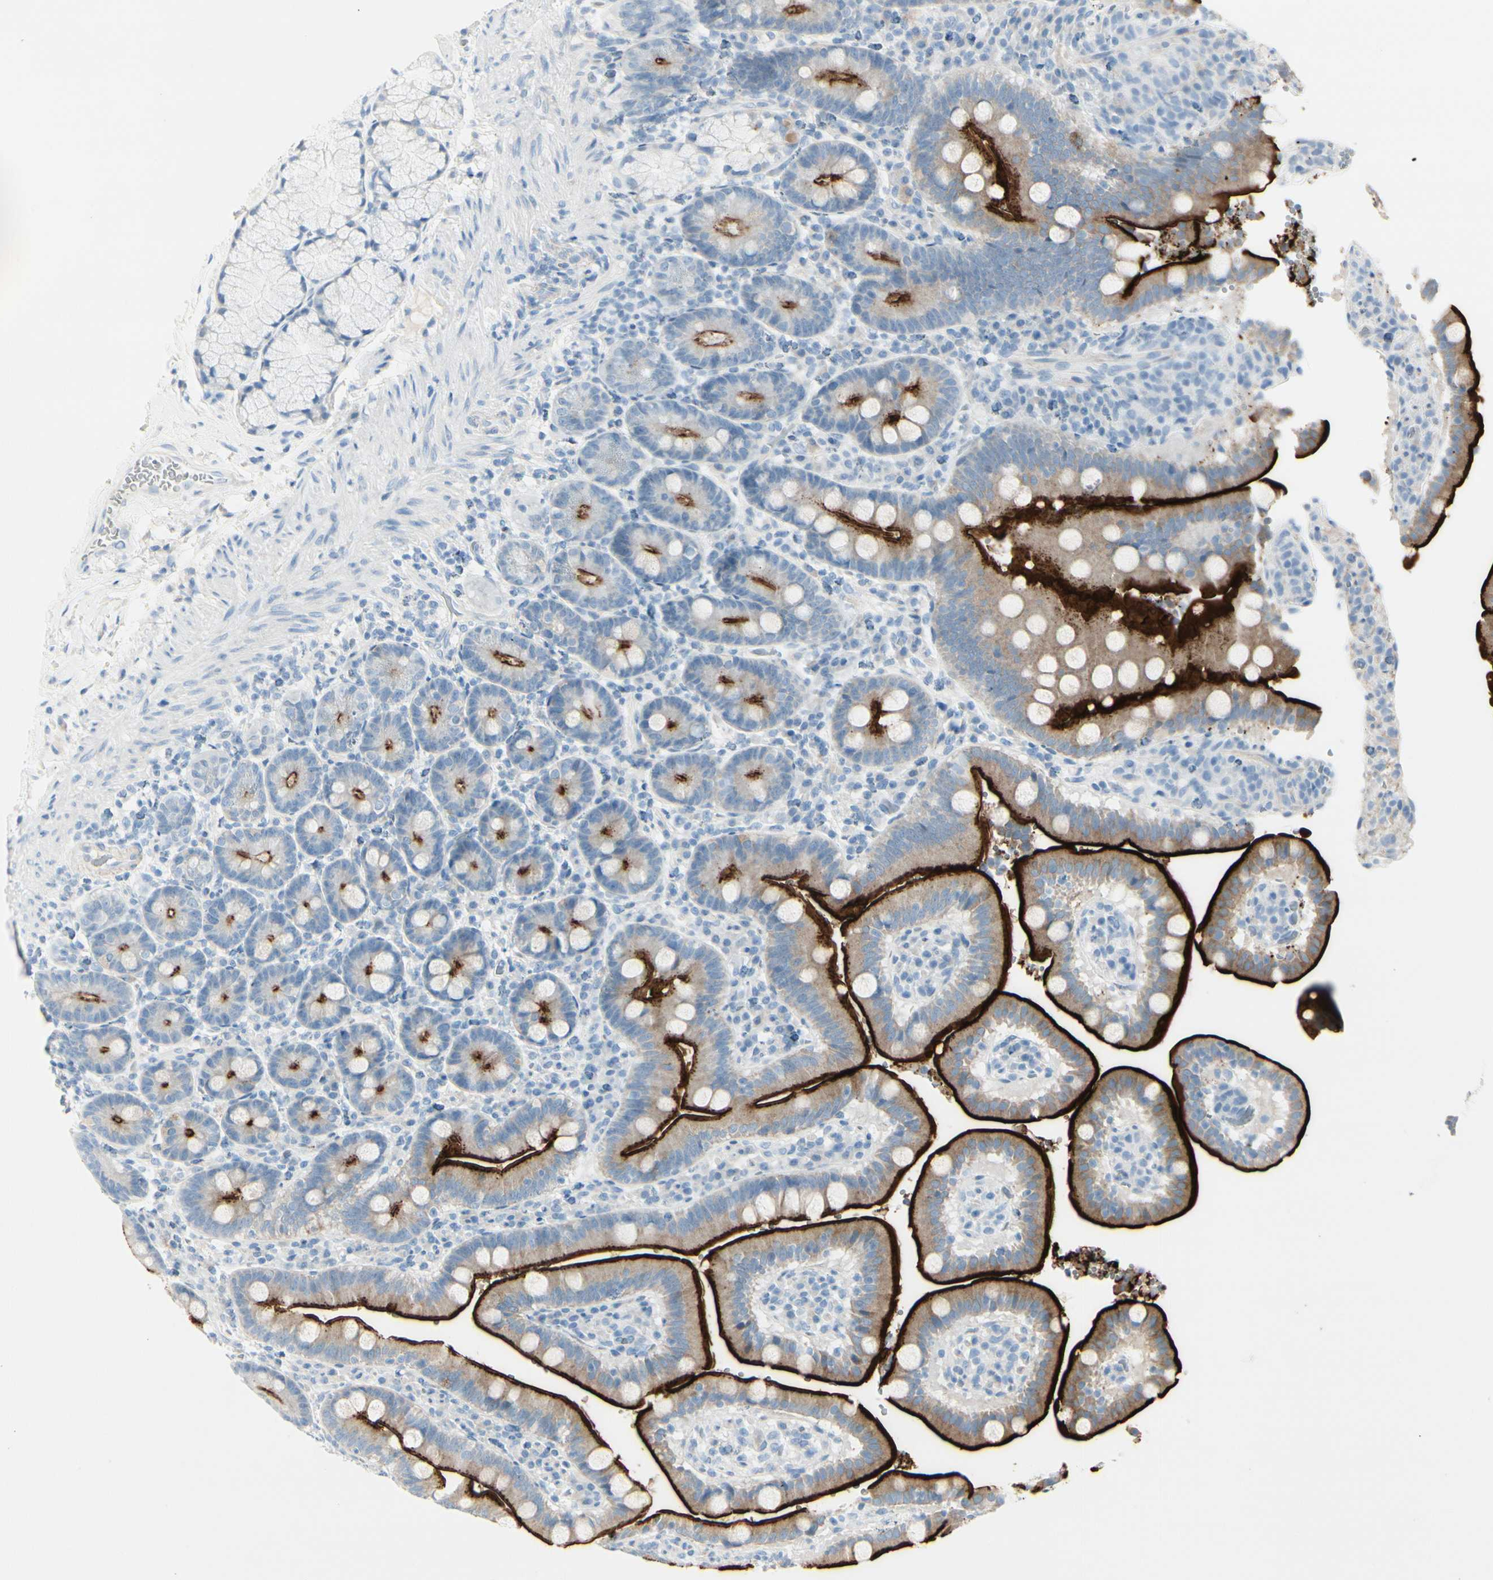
{"staining": {"intensity": "strong", "quantity": ">75%", "location": "cytoplasmic/membranous"}, "tissue": "duodenum", "cell_type": "Glandular cells", "image_type": "normal", "snomed": [{"axis": "morphology", "description": "Normal tissue, NOS"}, {"axis": "topography", "description": "Small intestine, NOS"}], "caption": "Glandular cells display high levels of strong cytoplasmic/membranous expression in approximately >75% of cells in unremarkable human duodenum.", "gene": "CDHR5", "patient": {"sex": "female", "age": 71}}